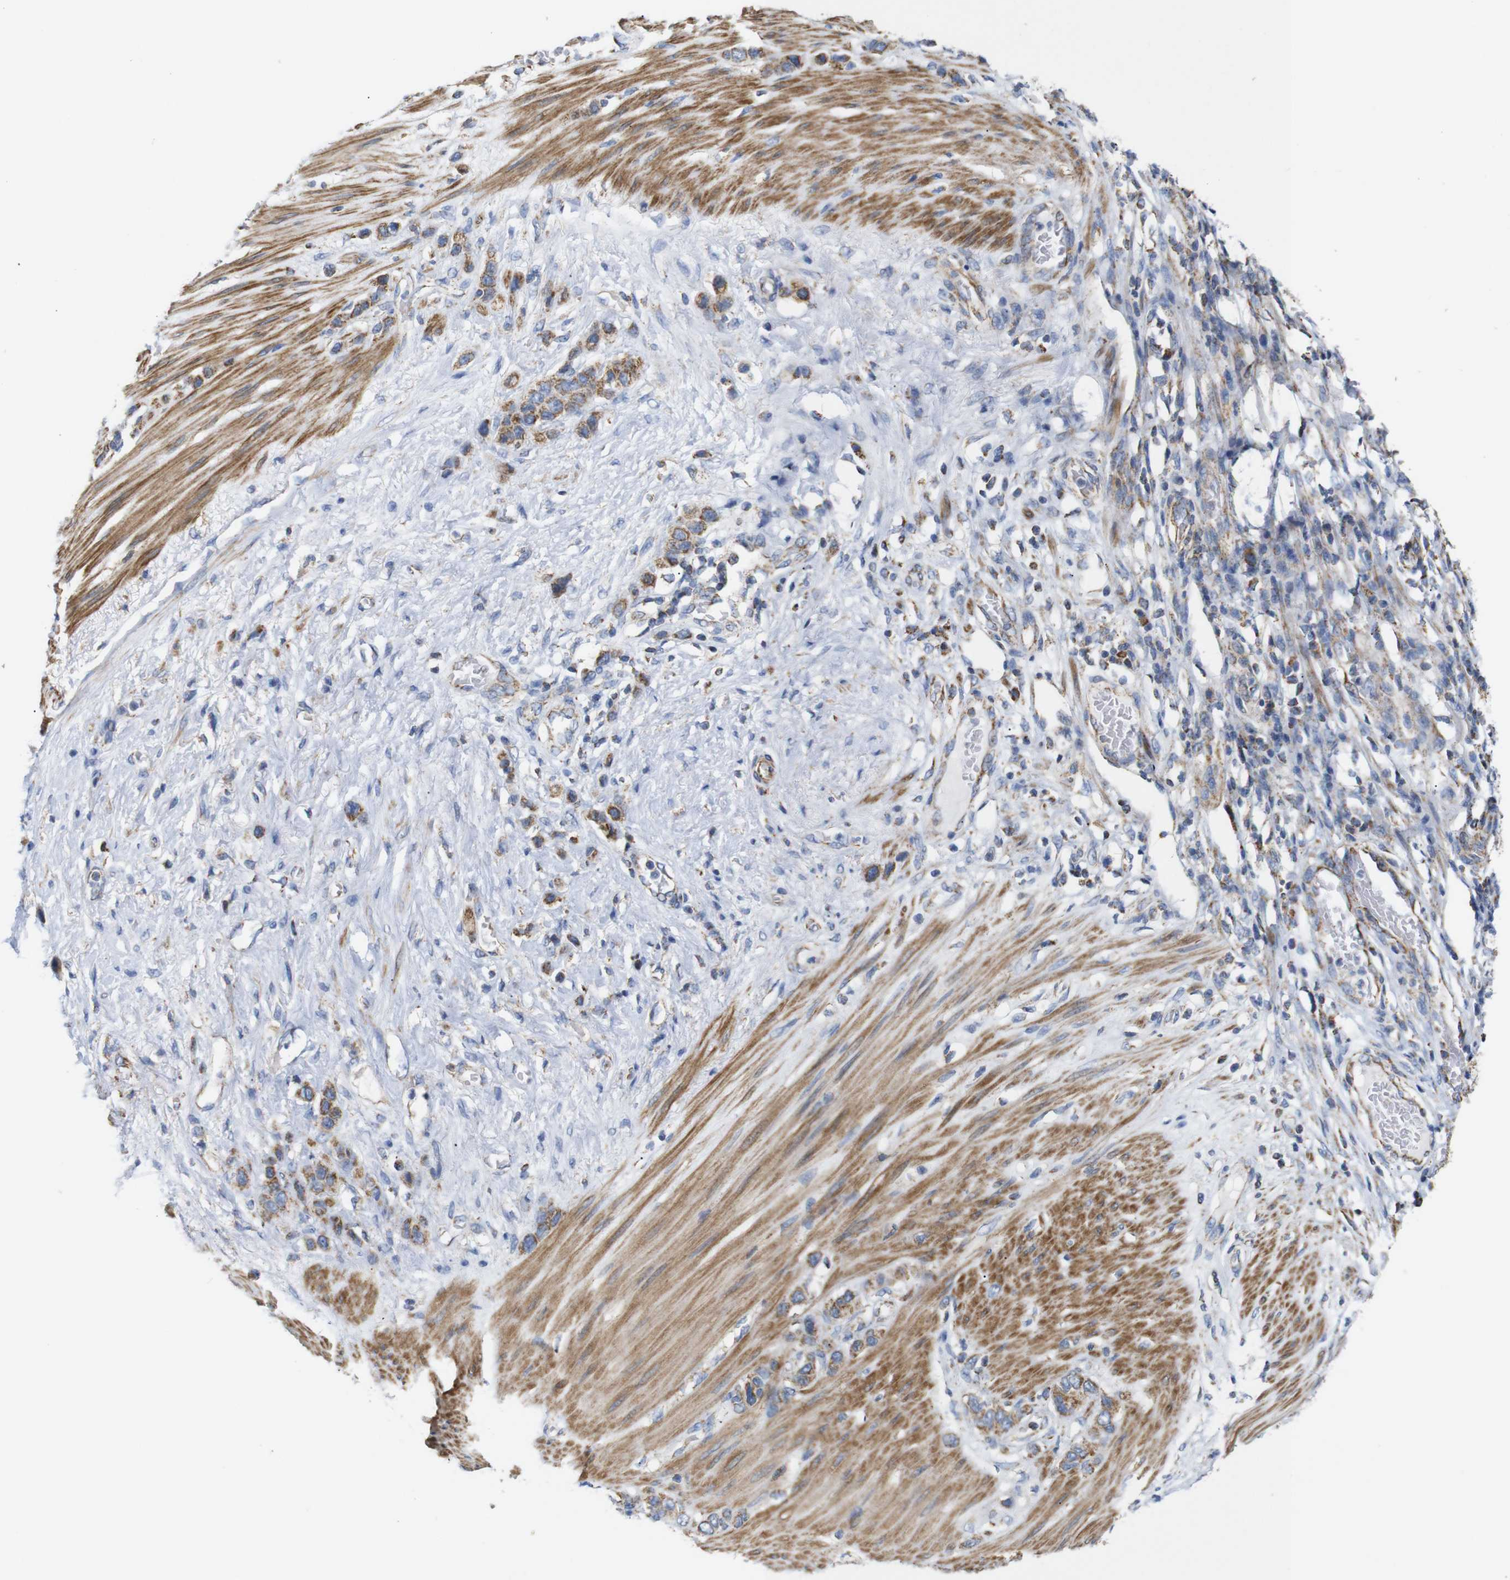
{"staining": {"intensity": "moderate", "quantity": ">75%", "location": "cytoplasmic/membranous"}, "tissue": "stomach cancer", "cell_type": "Tumor cells", "image_type": "cancer", "snomed": [{"axis": "morphology", "description": "Adenocarcinoma, NOS"}, {"axis": "morphology", "description": "Adenocarcinoma, High grade"}, {"axis": "topography", "description": "Stomach, upper"}, {"axis": "topography", "description": "Stomach, lower"}], "caption": "Human stomach high-grade adenocarcinoma stained with a protein marker exhibits moderate staining in tumor cells.", "gene": "FAM171B", "patient": {"sex": "female", "age": 65}}